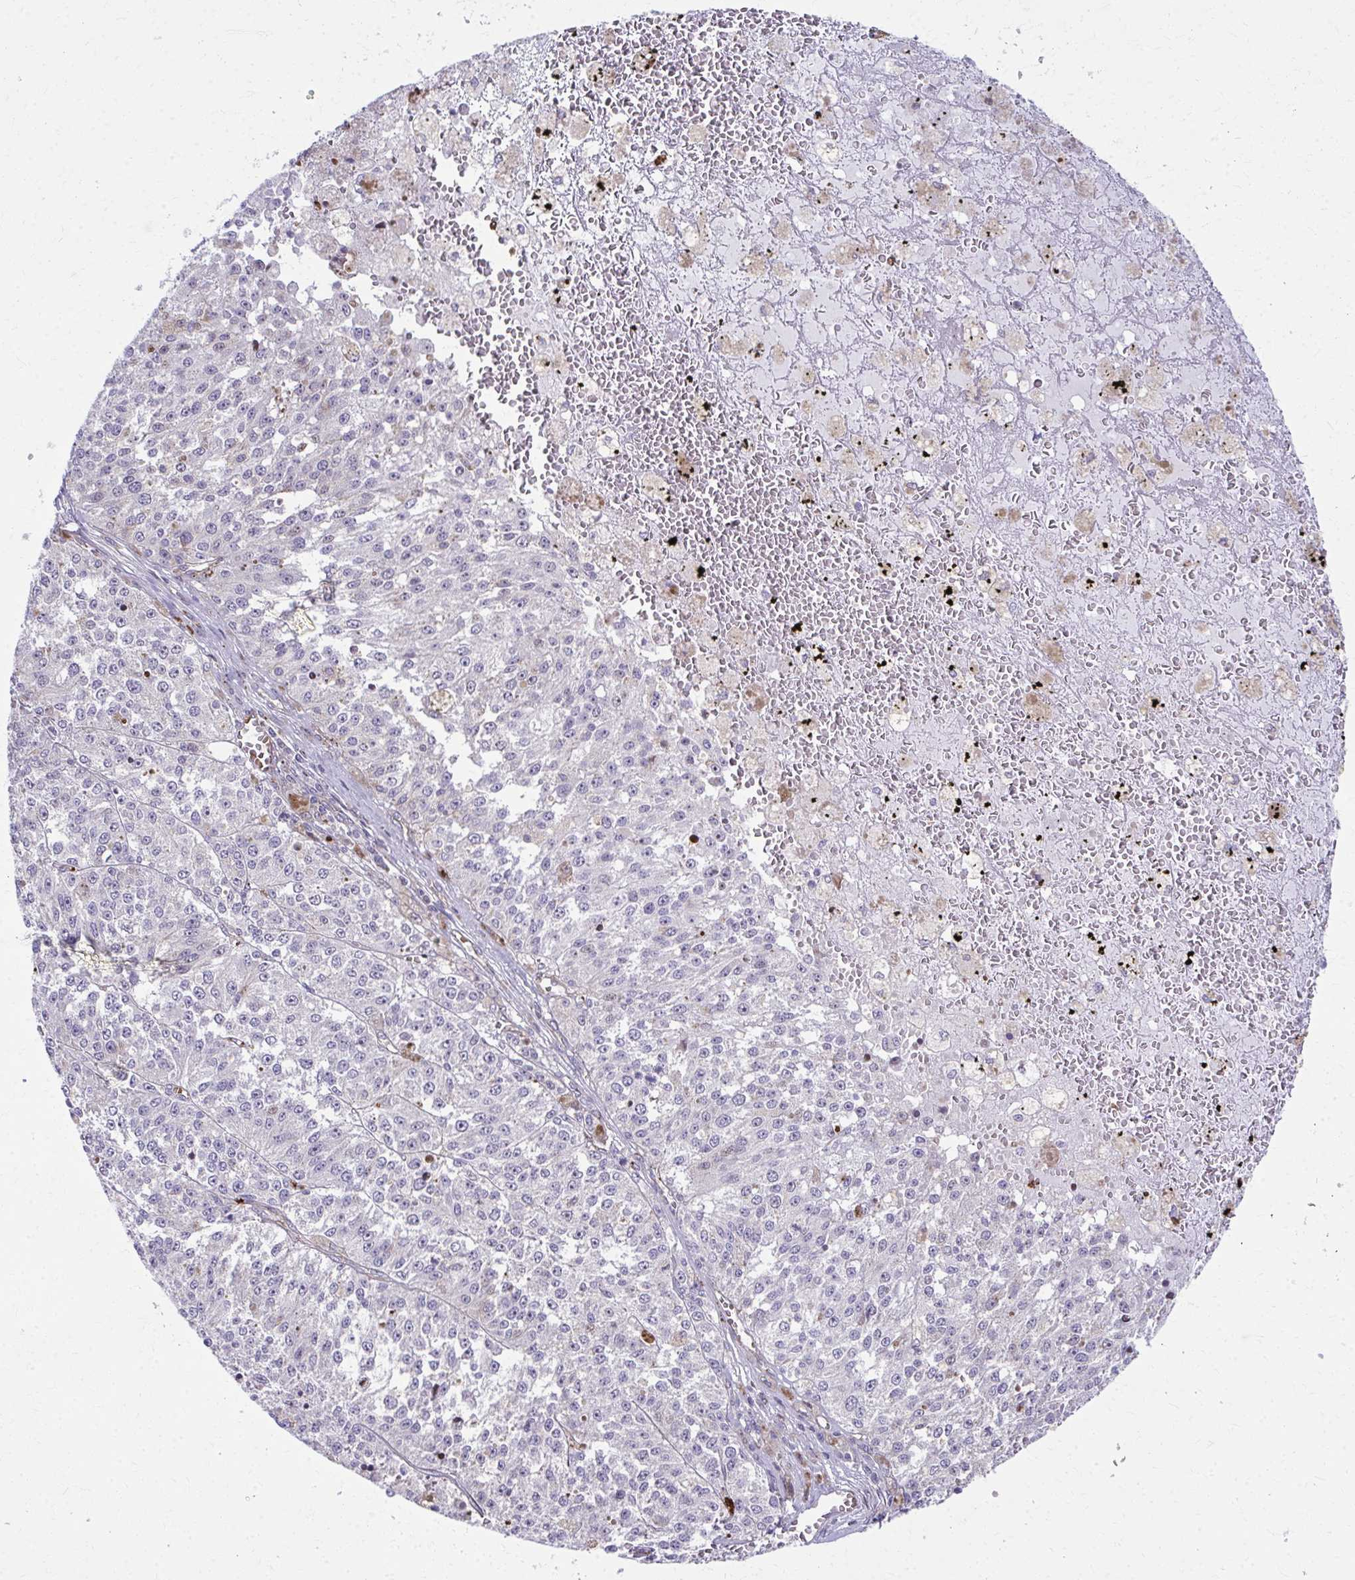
{"staining": {"intensity": "negative", "quantity": "none", "location": "none"}, "tissue": "melanoma", "cell_type": "Tumor cells", "image_type": "cancer", "snomed": [{"axis": "morphology", "description": "Malignant melanoma, Metastatic site"}, {"axis": "topography", "description": "Lymph node"}], "caption": "Immunohistochemical staining of human malignant melanoma (metastatic site) demonstrates no significant expression in tumor cells.", "gene": "LRRC4B", "patient": {"sex": "female", "age": 64}}